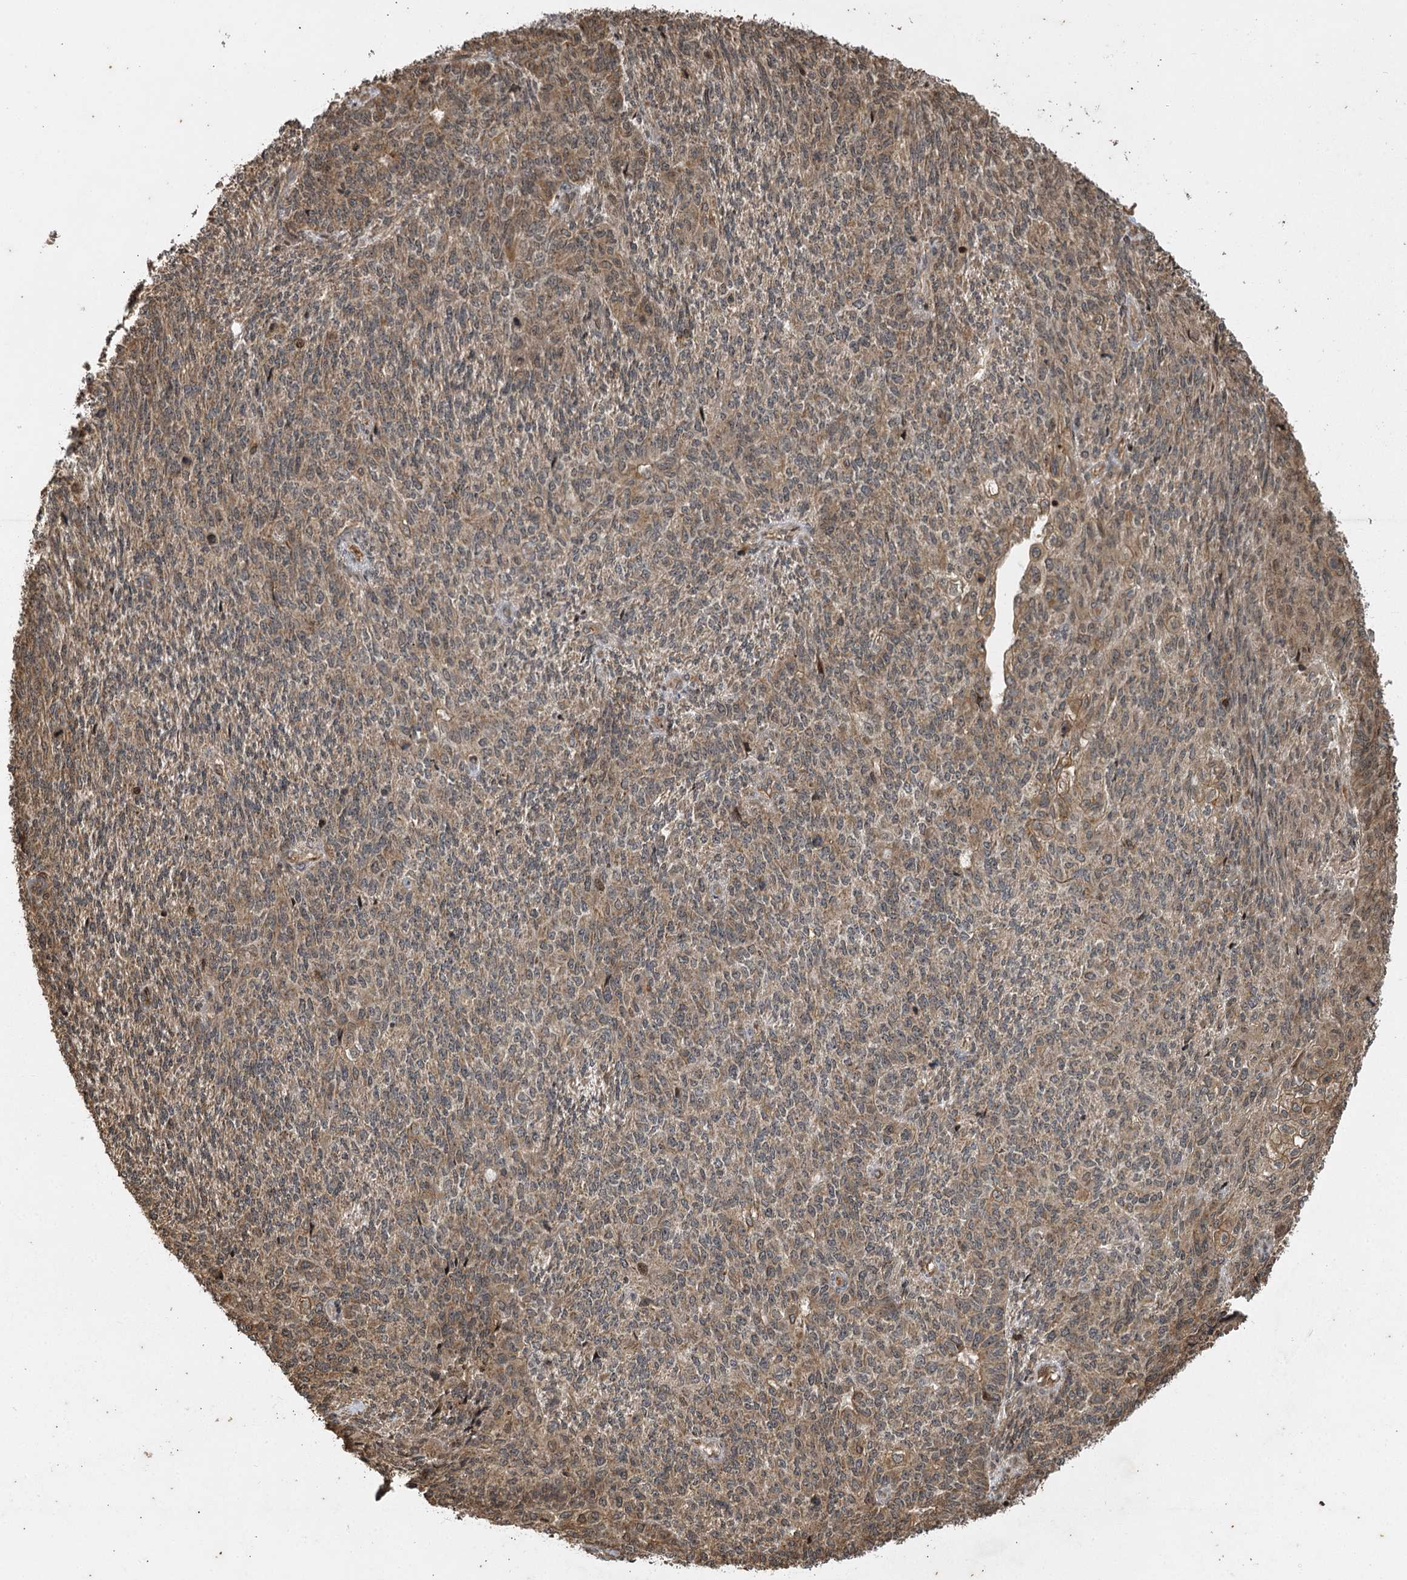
{"staining": {"intensity": "moderate", "quantity": "<25%", "location": "cytoplasmic/membranous"}, "tissue": "endometrial cancer", "cell_type": "Tumor cells", "image_type": "cancer", "snomed": [{"axis": "morphology", "description": "Adenocarcinoma, NOS"}, {"axis": "topography", "description": "Endometrium"}], "caption": "Moderate cytoplasmic/membranous staining for a protein is identified in approximately <25% of tumor cells of endometrial cancer (adenocarcinoma) using immunohistochemistry.", "gene": "IL11RA", "patient": {"sex": "female", "age": 32}}